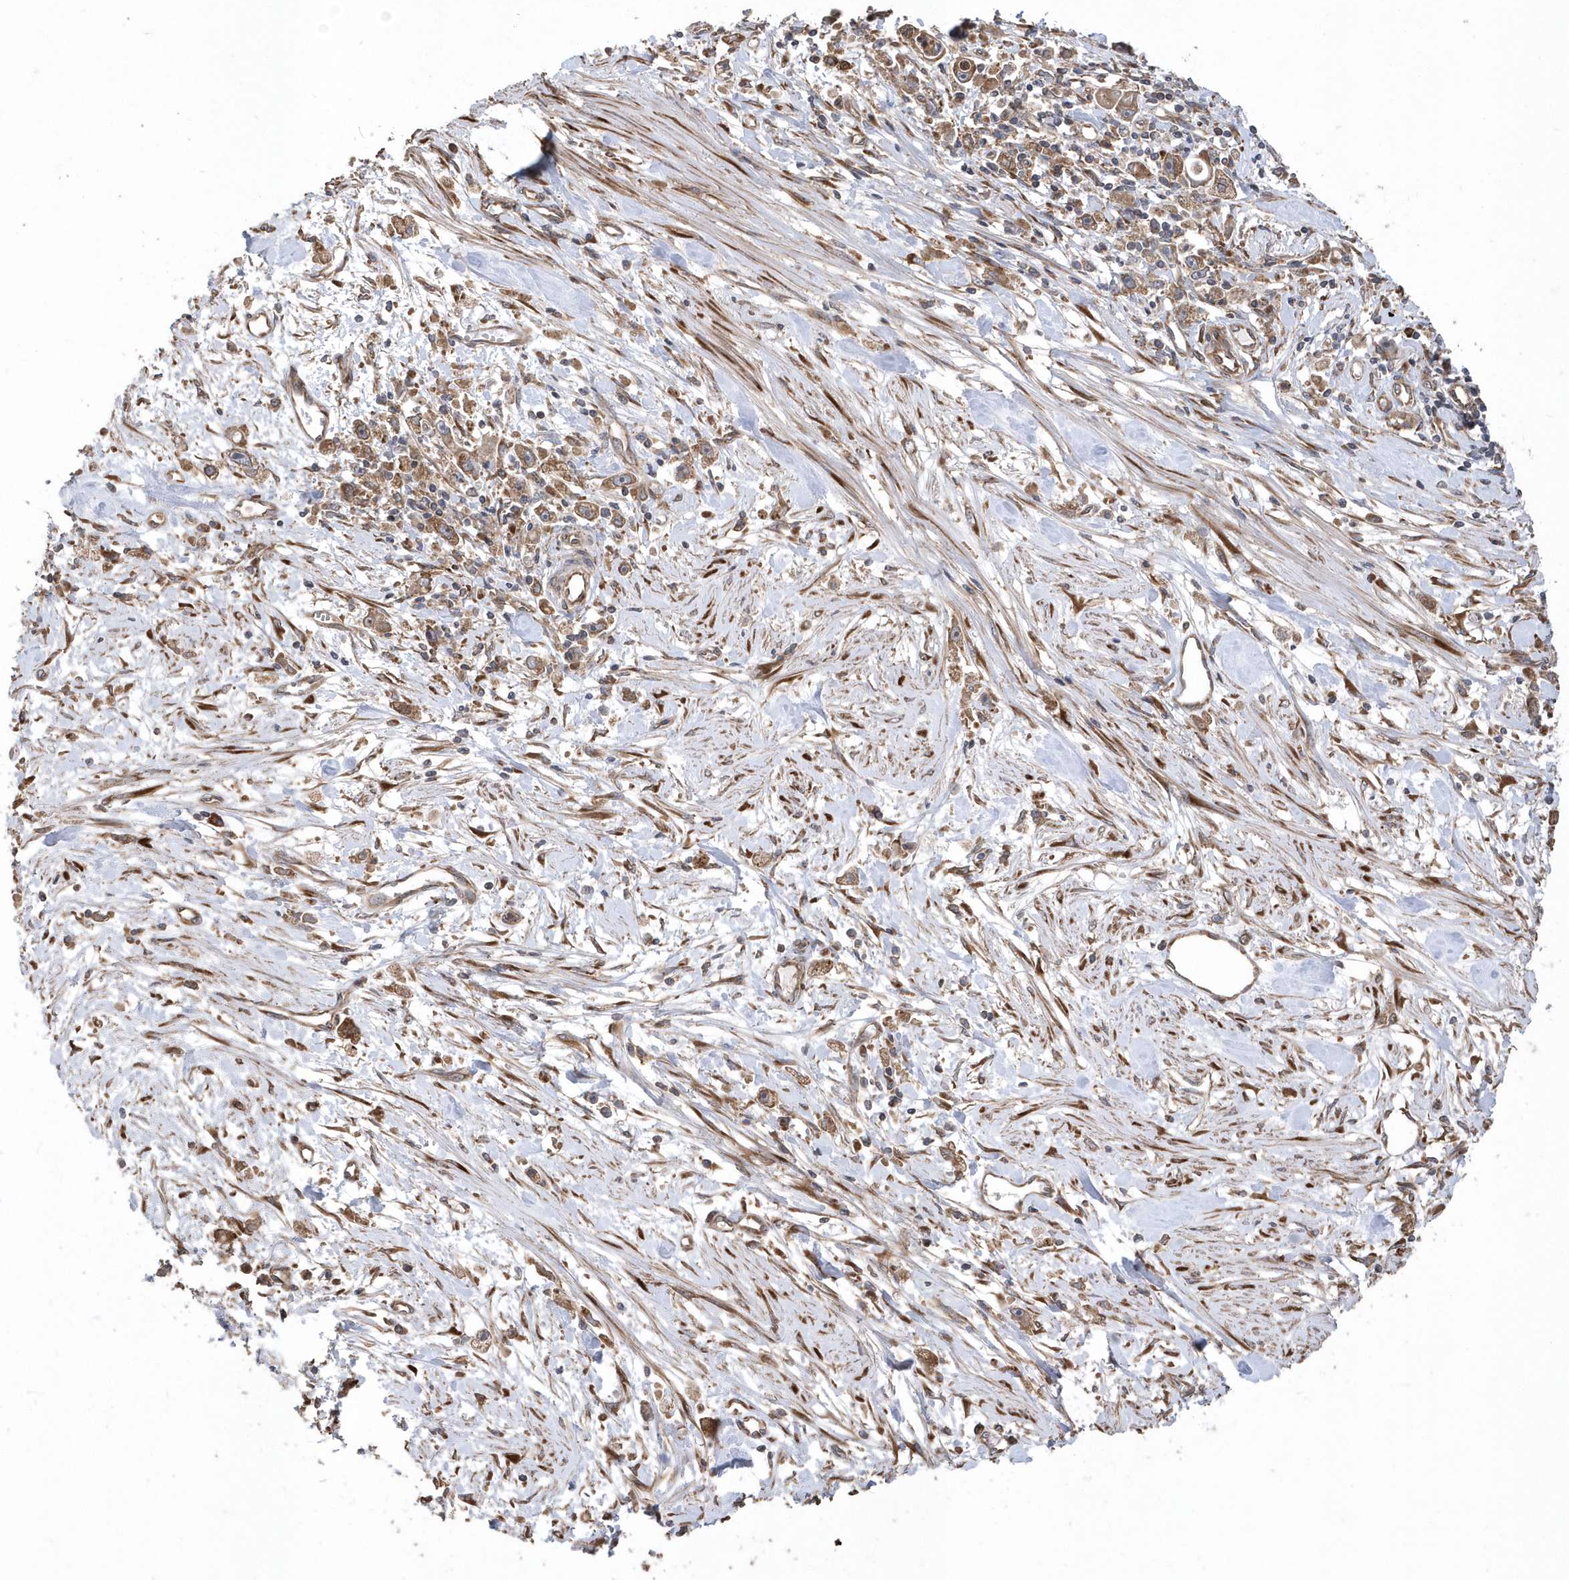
{"staining": {"intensity": "moderate", "quantity": ">75%", "location": "cytoplasmic/membranous"}, "tissue": "stomach cancer", "cell_type": "Tumor cells", "image_type": "cancer", "snomed": [{"axis": "morphology", "description": "Adenocarcinoma, NOS"}, {"axis": "topography", "description": "Stomach"}], "caption": "Stomach cancer stained for a protein shows moderate cytoplasmic/membranous positivity in tumor cells. (DAB = brown stain, brightfield microscopy at high magnification).", "gene": "WASHC5", "patient": {"sex": "female", "age": 59}}